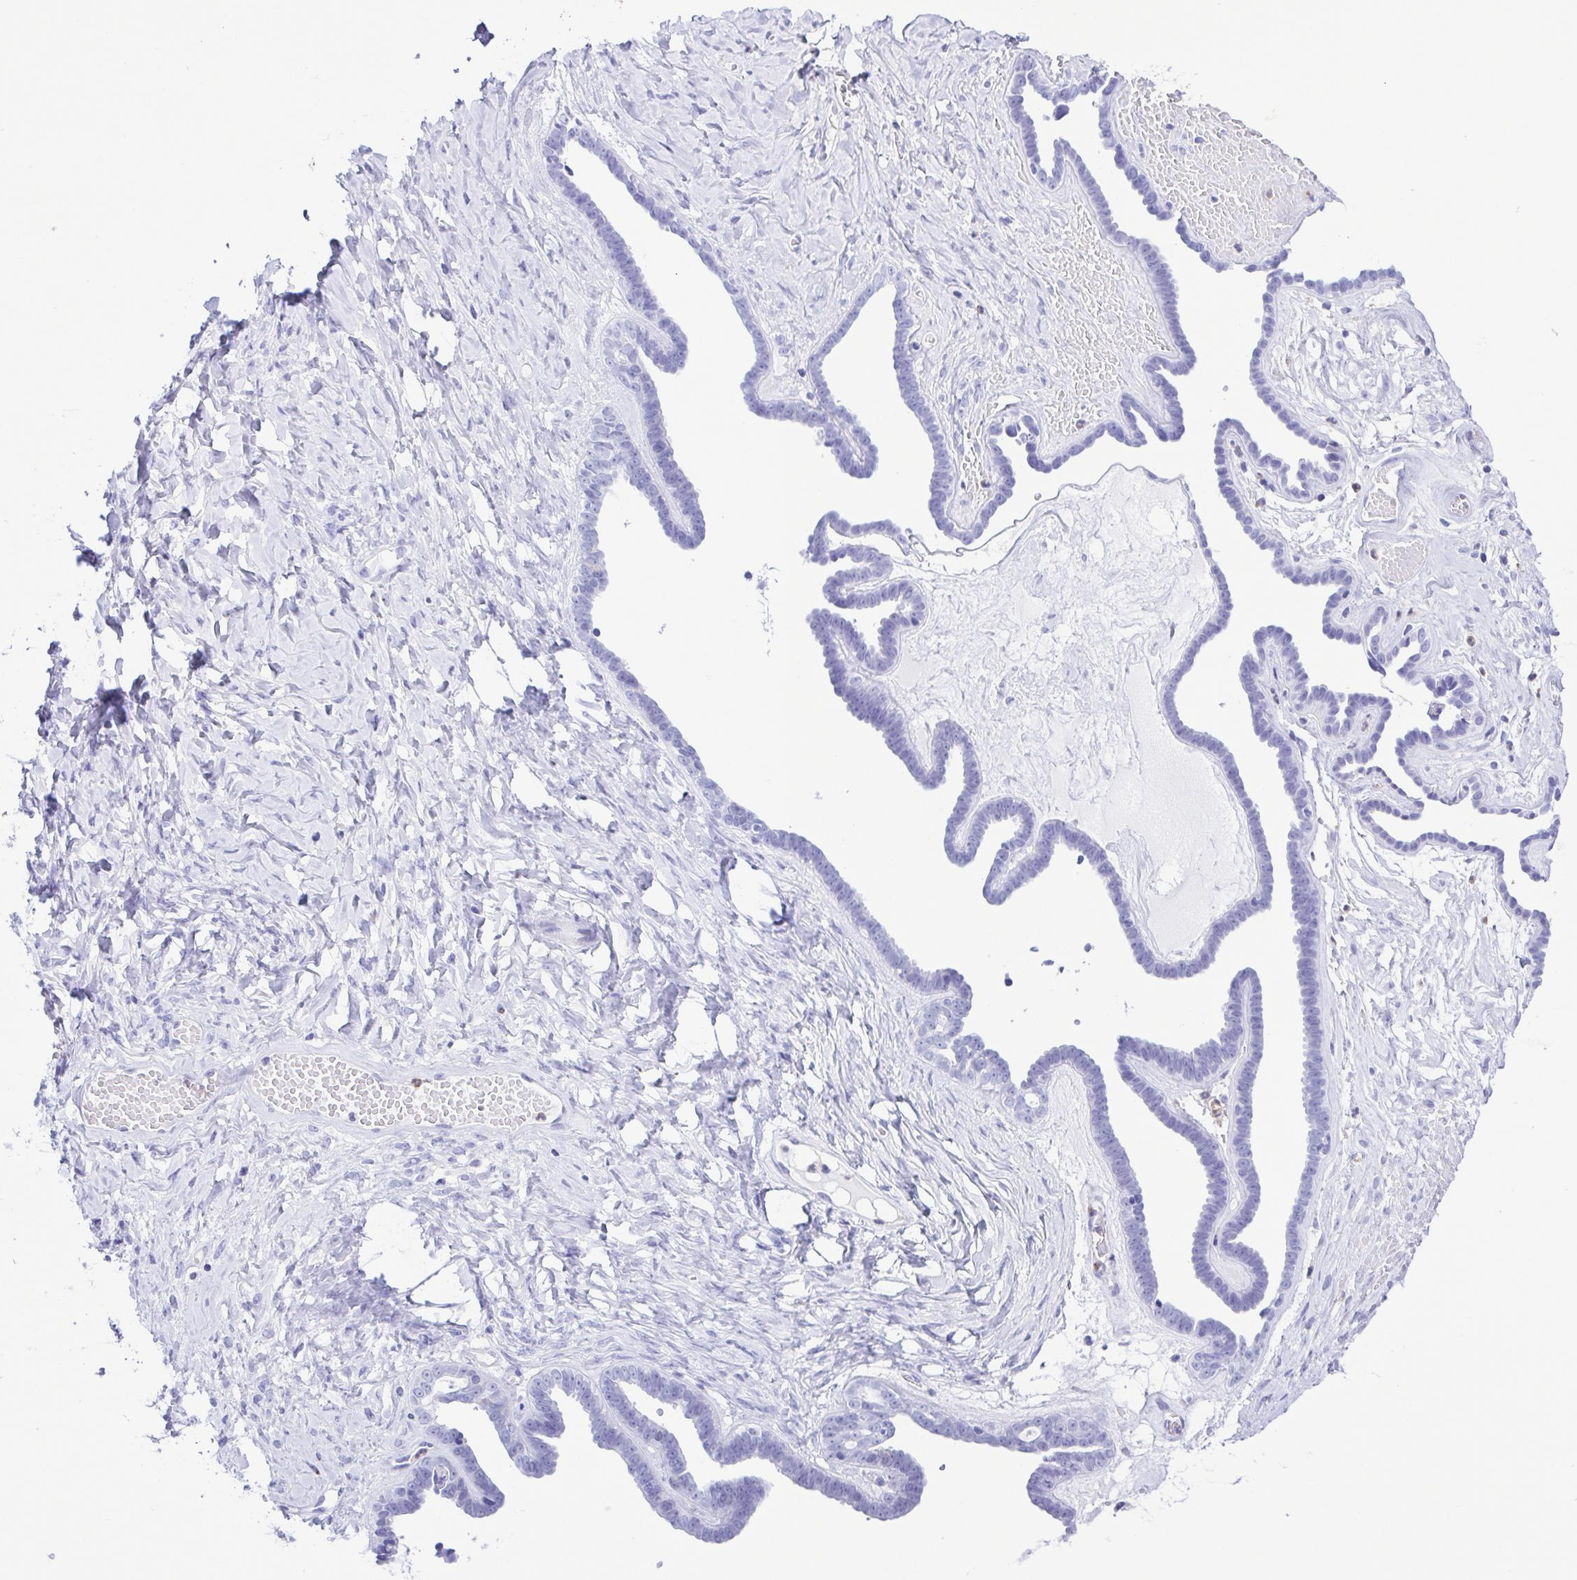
{"staining": {"intensity": "negative", "quantity": "none", "location": "none"}, "tissue": "ovarian cancer", "cell_type": "Tumor cells", "image_type": "cancer", "snomed": [{"axis": "morphology", "description": "Cystadenocarcinoma, serous, NOS"}, {"axis": "topography", "description": "Ovary"}], "caption": "High magnification brightfield microscopy of ovarian cancer (serous cystadenocarcinoma) stained with DAB (brown) and counterstained with hematoxylin (blue): tumor cells show no significant expression.", "gene": "GPR17", "patient": {"sex": "female", "age": 71}}